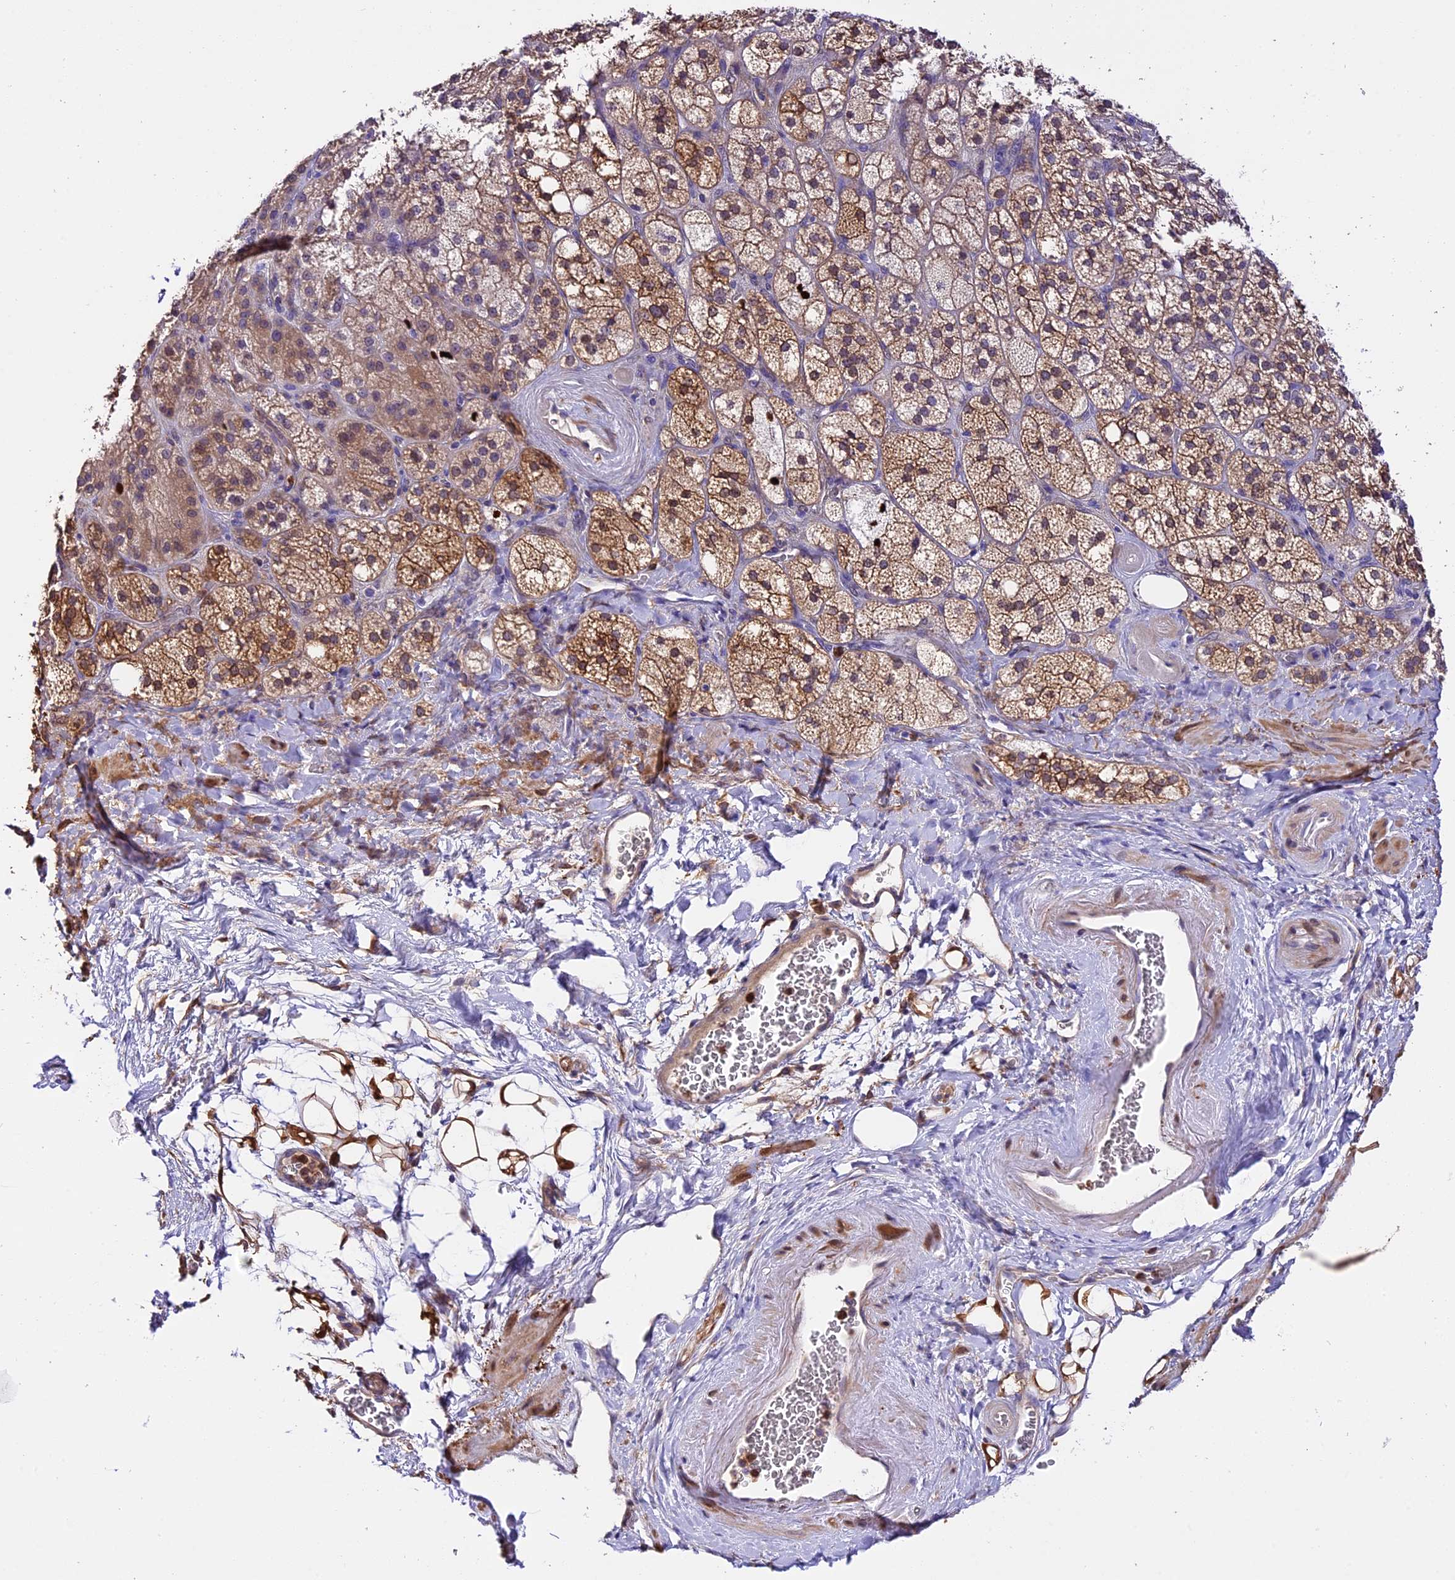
{"staining": {"intensity": "moderate", "quantity": ">75%", "location": "cytoplasmic/membranous"}, "tissue": "adrenal gland", "cell_type": "Glandular cells", "image_type": "normal", "snomed": [{"axis": "morphology", "description": "Normal tissue, NOS"}, {"axis": "topography", "description": "Adrenal gland"}], "caption": "Benign adrenal gland reveals moderate cytoplasmic/membranous staining in about >75% of glandular cells The staining was performed using DAB, with brown indicating positive protein expression. Nuclei are stained blue with hematoxylin..", "gene": "MAP3K7CL", "patient": {"sex": "male", "age": 61}}